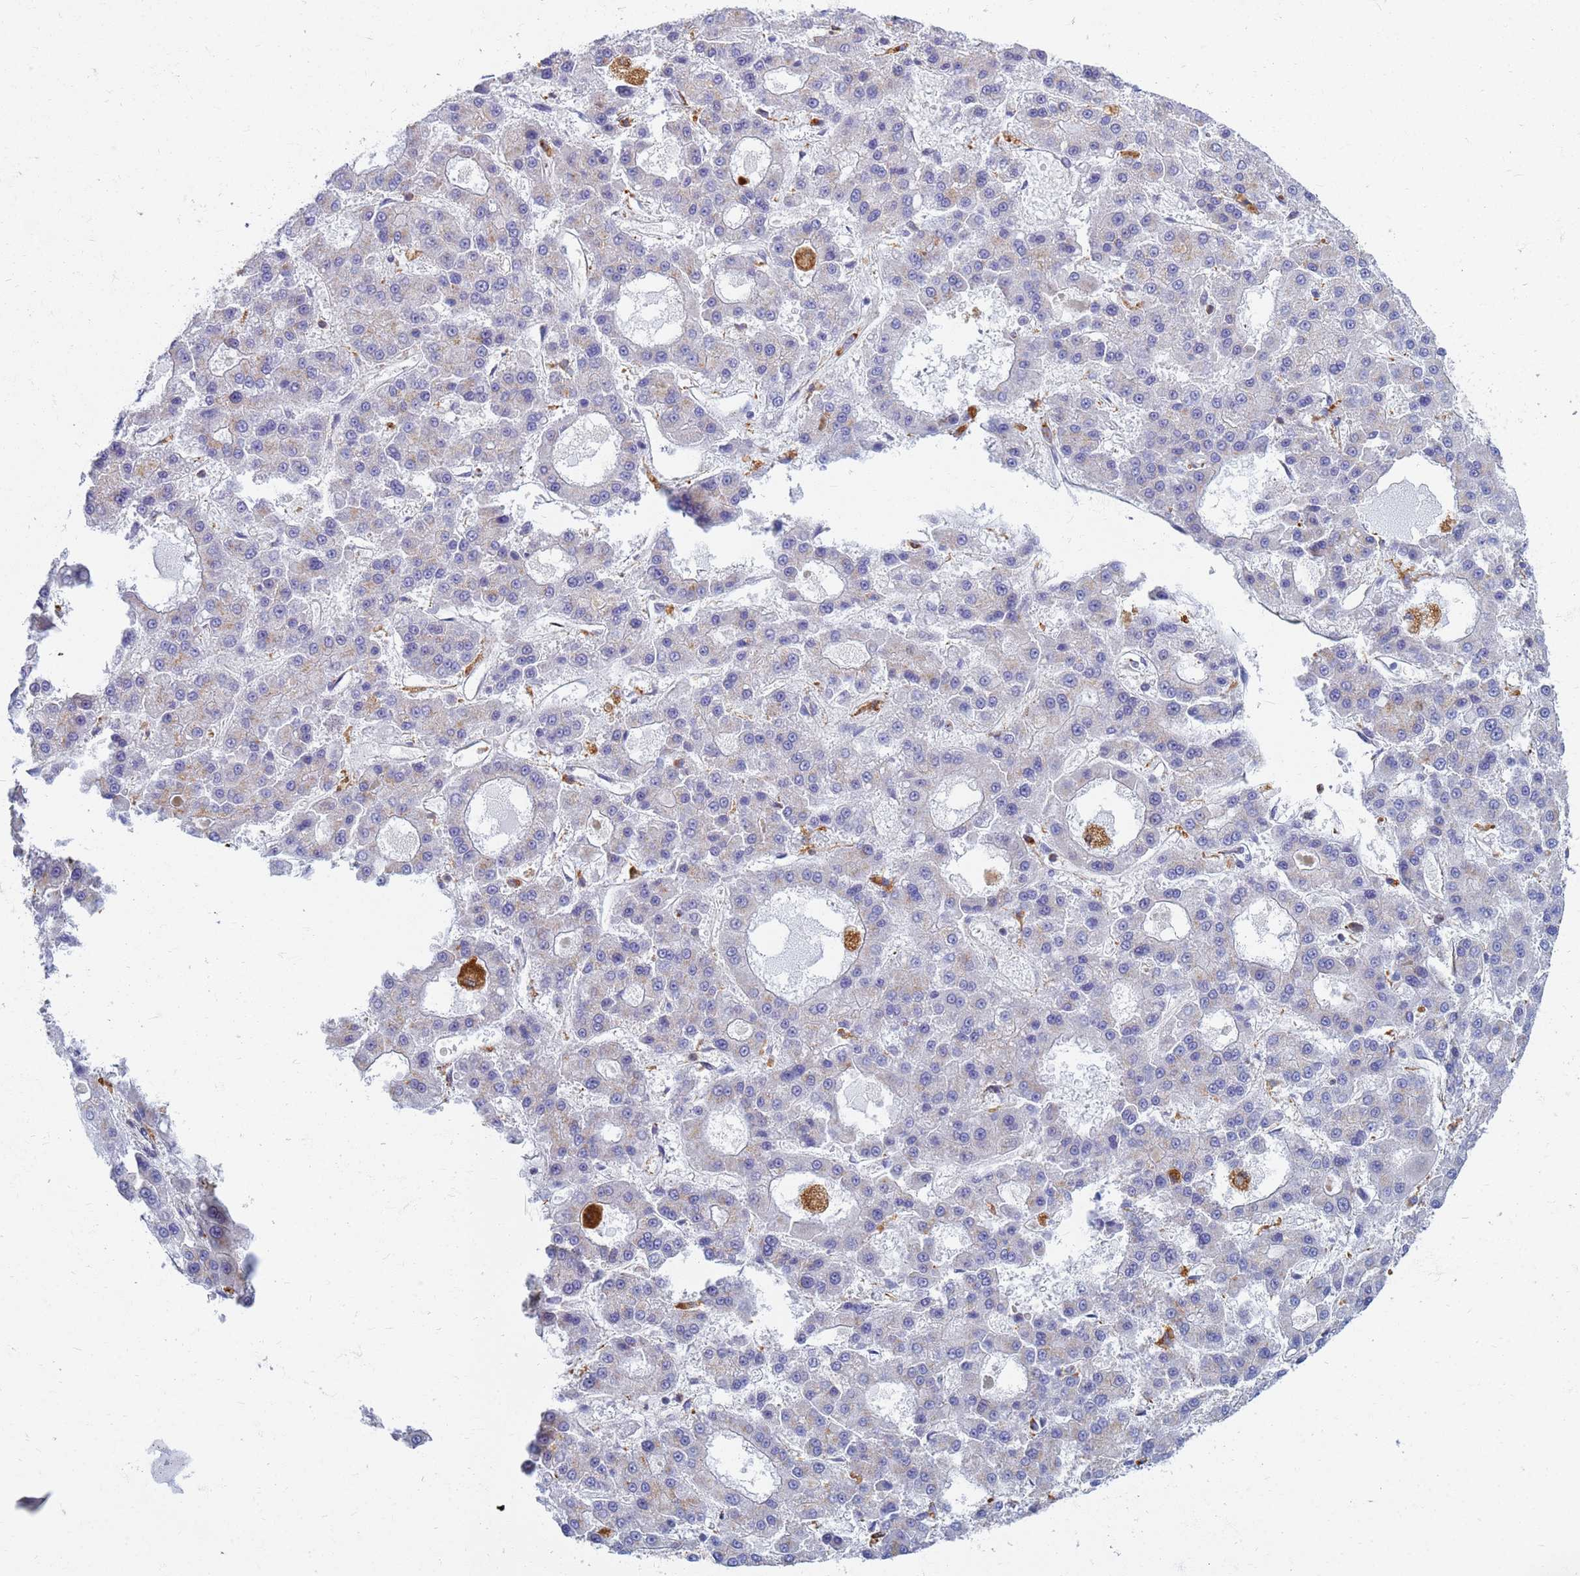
{"staining": {"intensity": "negative", "quantity": "none", "location": "none"}, "tissue": "liver cancer", "cell_type": "Tumor cells", "image_type": "cancer", "snomed": [{"axis": "morphology", "description": "Carcinoma, Hepatocellular, NOS"}, {"axis": "topography", "description": "Liver"}], "caption": "Immunohistochemical staining of human liver cancer (hepatocellular carcinoma) shows no significant expression in tumor cells.", "gene": "ATP6V1E1", "patient": {"sex": "male", "age": 70}}